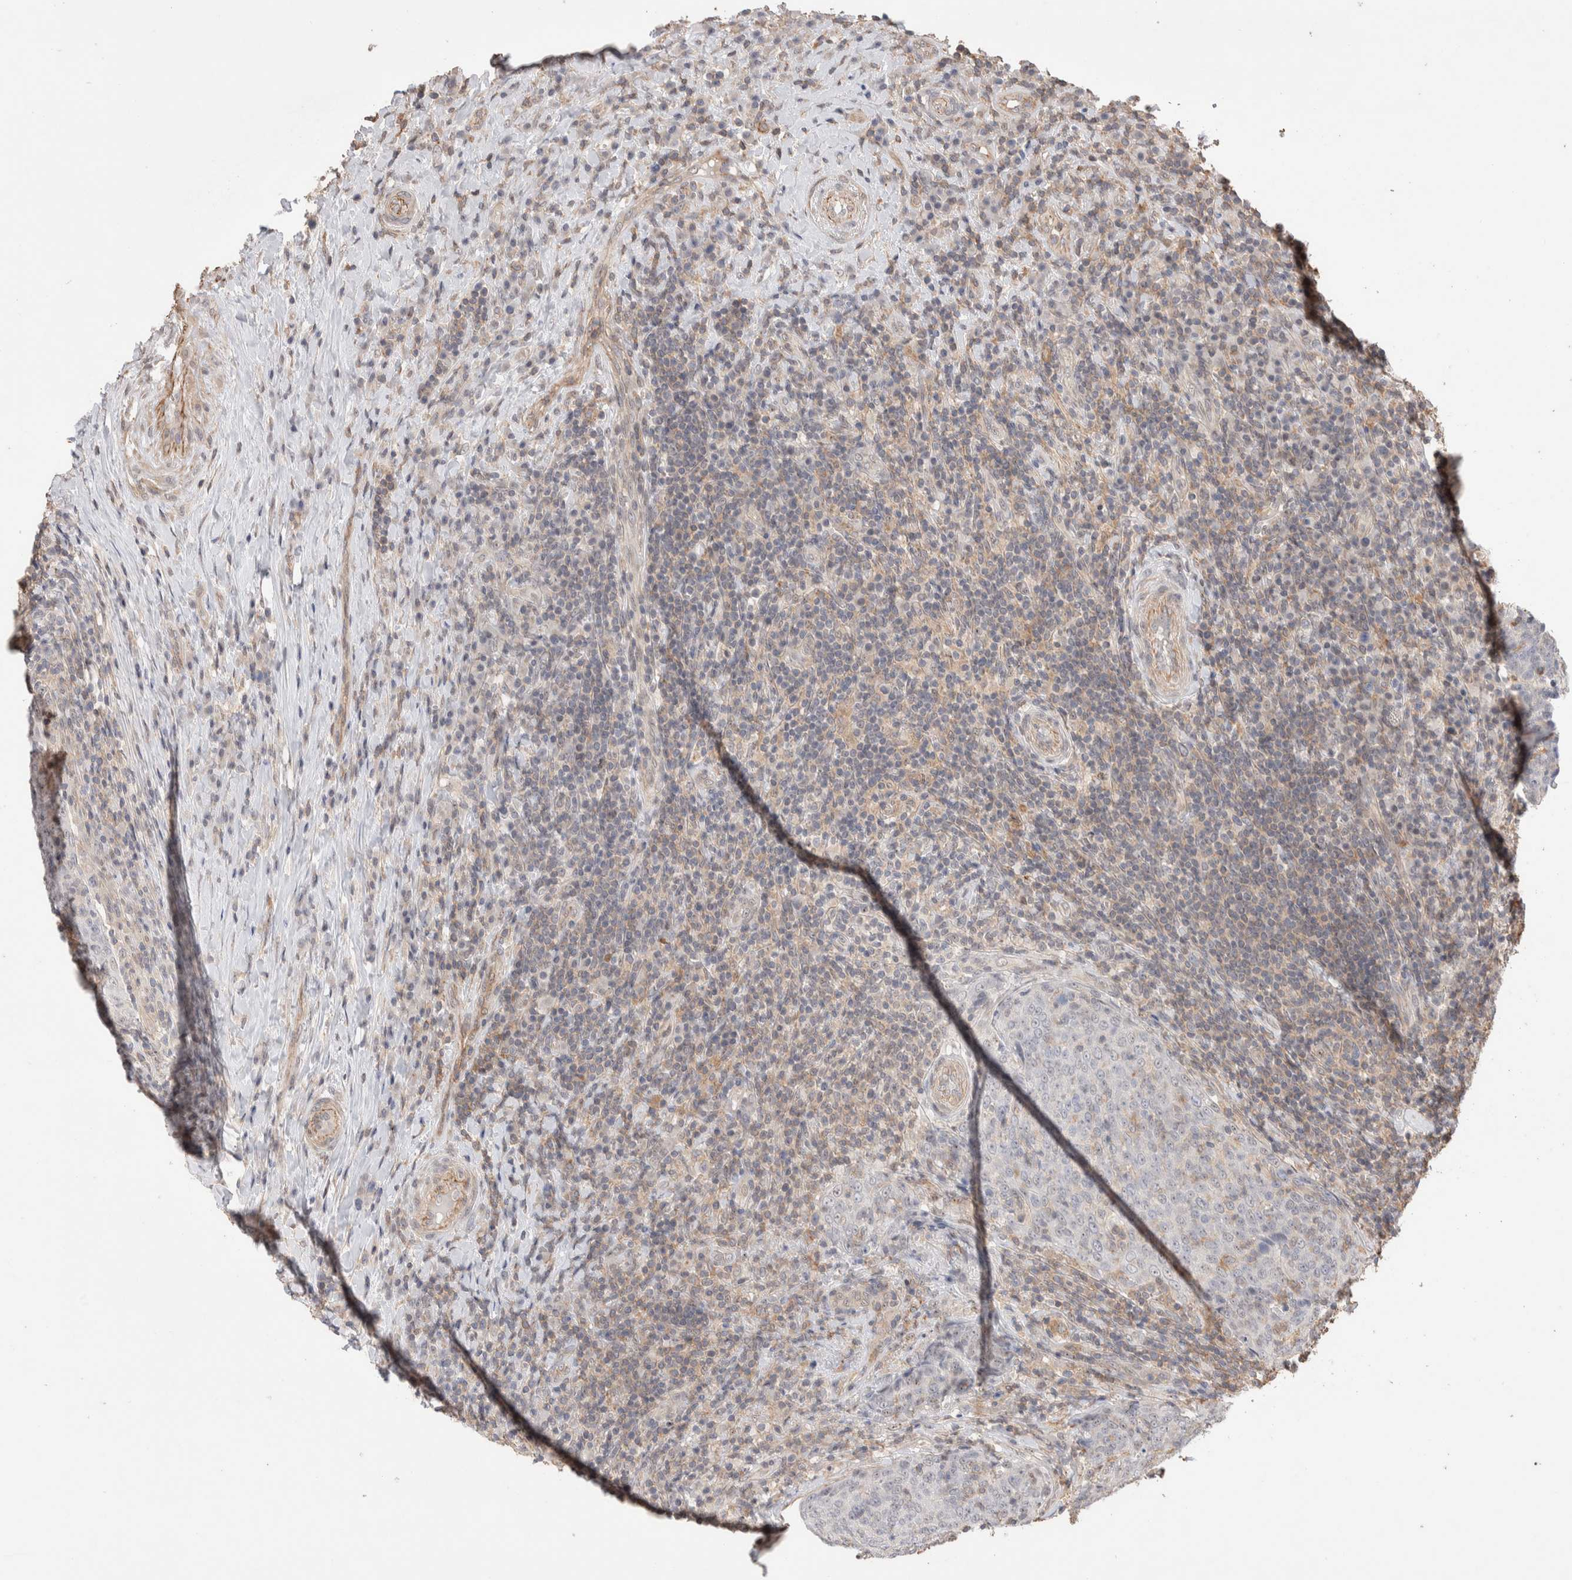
{"staining": {"intensity": "negative", "quantity": "none", "location": "none"}, "tissue": "head and neck cancer", "cell_type": "Tumor cells", "image_type": "cancer", "snomed": [{"axis": "morphology", "description": "Squamous cell carcinoma, NOS"}, {"axis": "morphology", "description": "Squamous cell carcinoma, metastatic, NOS"}, {"axis": "topography", "description": "Lymph node"}, {"axis": "topography", "description": "Head-Neck"}], "caption": "Squamous cell carcinoma (head and neck) was stained to show a protein in brown. There is no significant staining in tumor cells.", "gene": "ZNF704", "patient": {"sex": "male", "age": 62}}